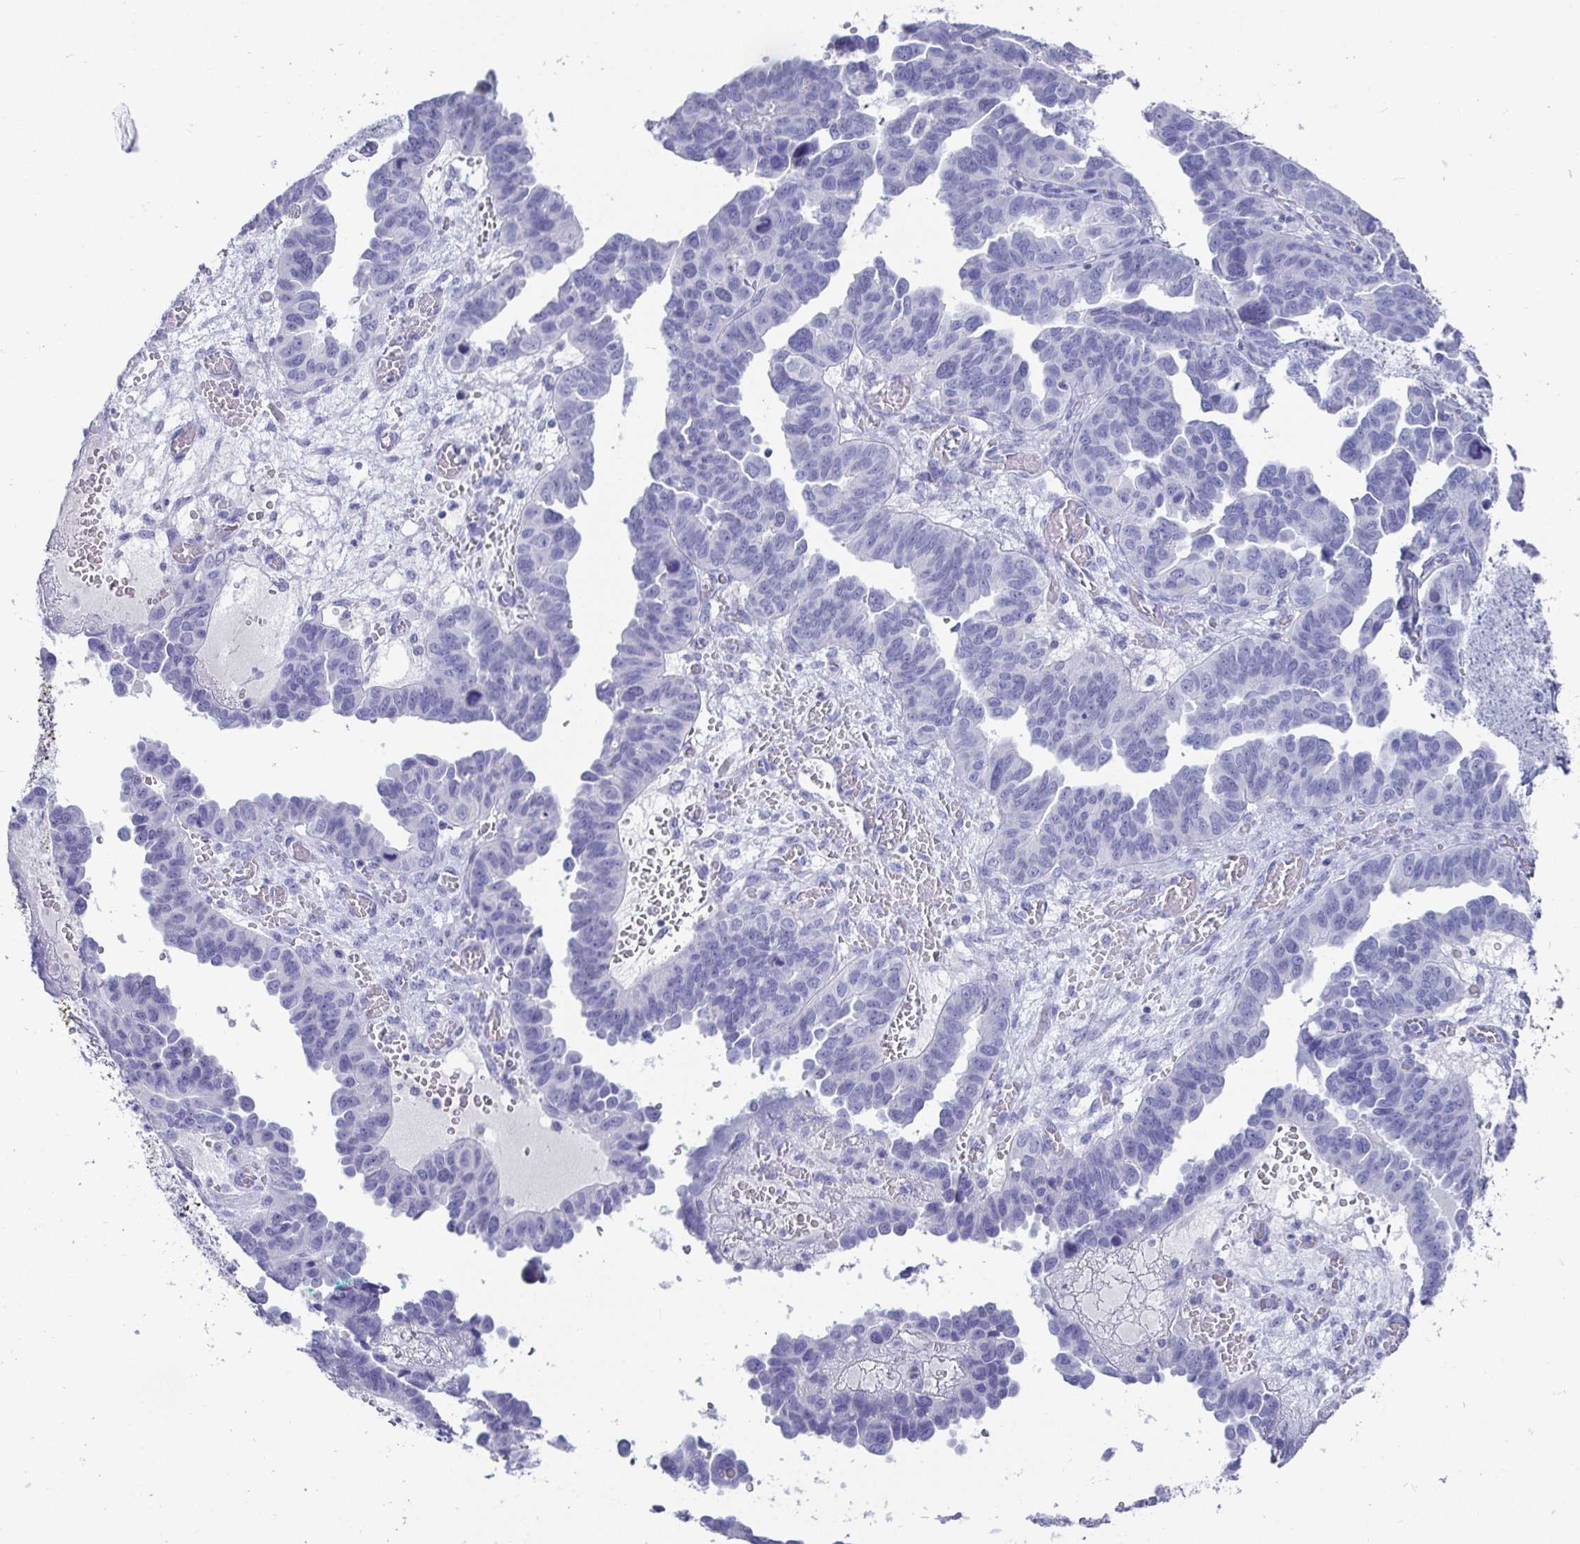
{"staining": {"intensity": "negative", "quantity": "none", "location": "none"}, "tissue": "ovarian cancer", "cell_type": "Tumor cells", "image_type": "cancer", "snomed": [{"axis": "morphology", "description": "Cystadenocarcinoma, serous, NOS"}, {"axis": "topography", "description": "Ovary"}], "caption": "The photomicrograph displays no staining of tumor cells in ovarian serous cystadenocarcinoma.", "gene": "TMEM241", "patient": {"sex": "female", "age": 64}}